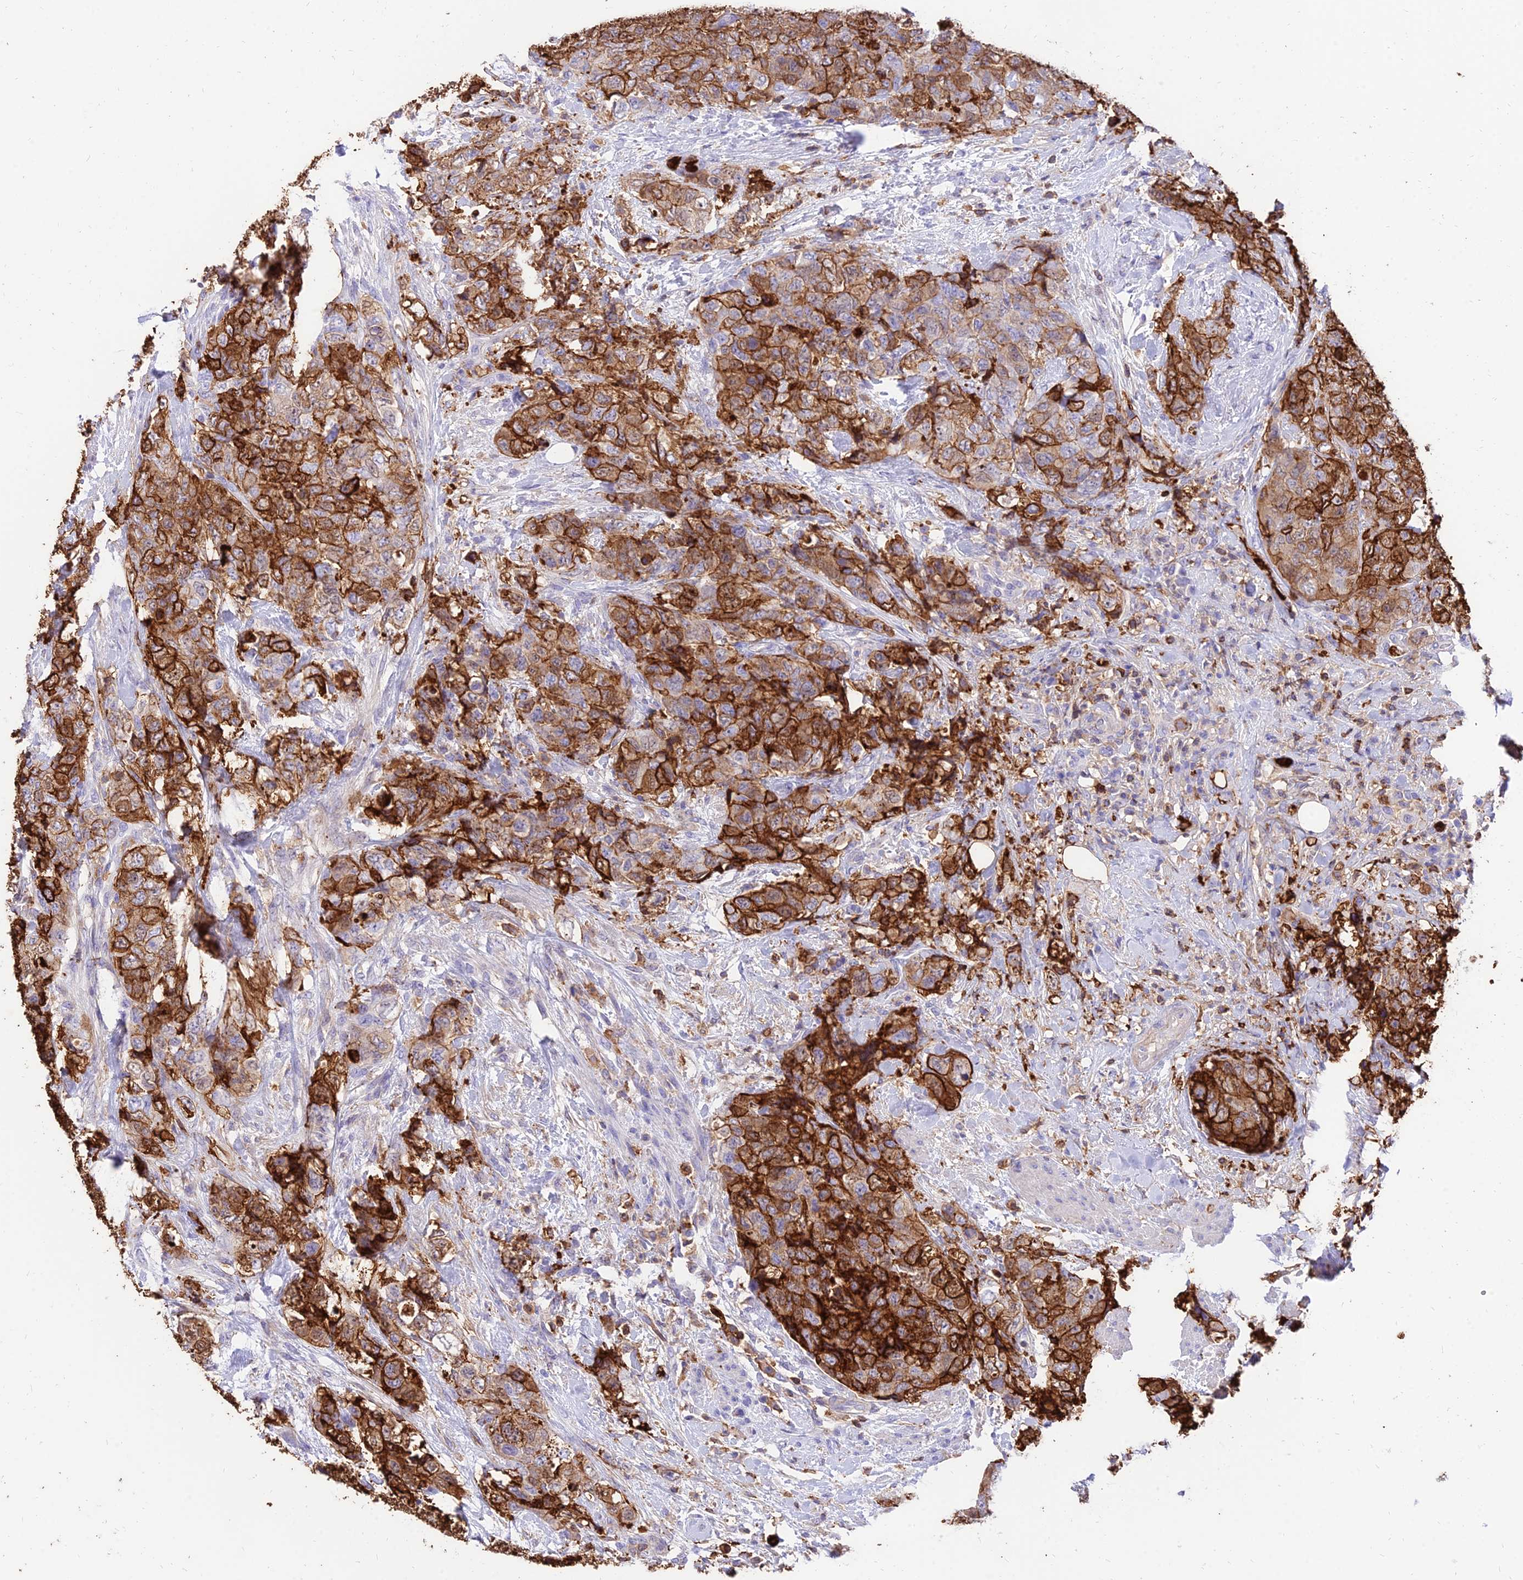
{"staining": {"intensity": "strong", "quantity": ">75%", "location": "cytoplasmic/membranous"}, "tissue": "urothelial cancer", "cell_type": "Tumor cells", "image_type": "cancer", "snomed": [{"axis": "morphology", "description": "Urothelial carcinoma, High grade"}, {"axis": "topography", "description": "Urinary bladder"}], "caption": "This is a micrograph of immunohistochemistry staining of high-grade urothelial carcinoma, which shows strong positivity in the cytoplasmic/membranous of tumor cells.", "gene": "SREK1IP1", "patient": {"sex": "female", "age": 78}}